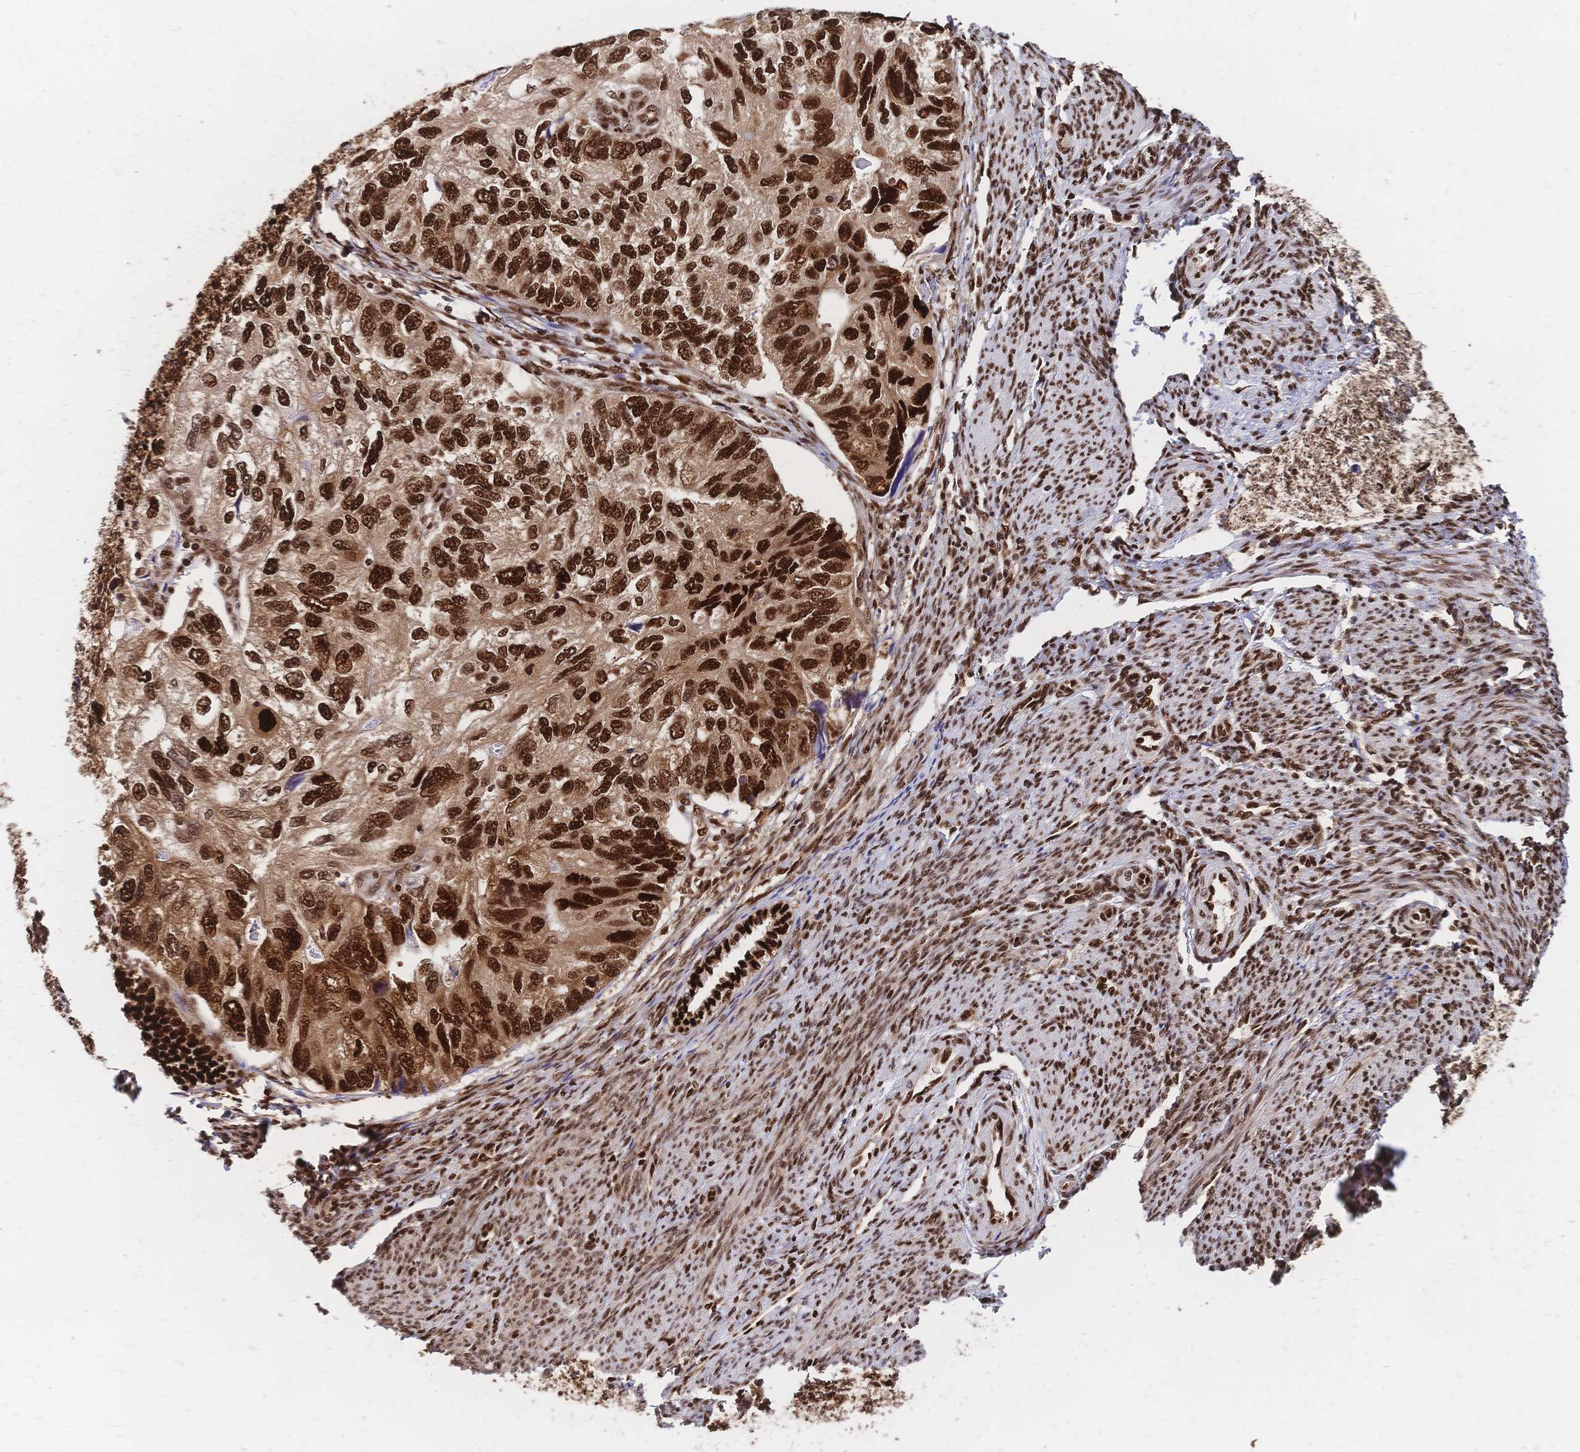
{"staining": {"intensity": "strong", "quantity": ">75%", "location": "nuclear"}, "tissue": "endometrial cancer", "cell_type": "Tumor cells", "image_type": "cancer", "snomed": [{"axis": "morphology", "description": "Carcinoma, NOS"}, {"axis": "topography", "description": "Uterus"}], "caption": "Tumor cells display strong nuclear expression in approximately >75% of cells in endometrial cancer. Using DAB (3,3'-diaminobenzidine) (brown) and hematoxylin (blue) stains, captured at high magnification using brightfield microscopy.", "gene": "HDGF", "patient": {"sex": "female", "age": 76}}